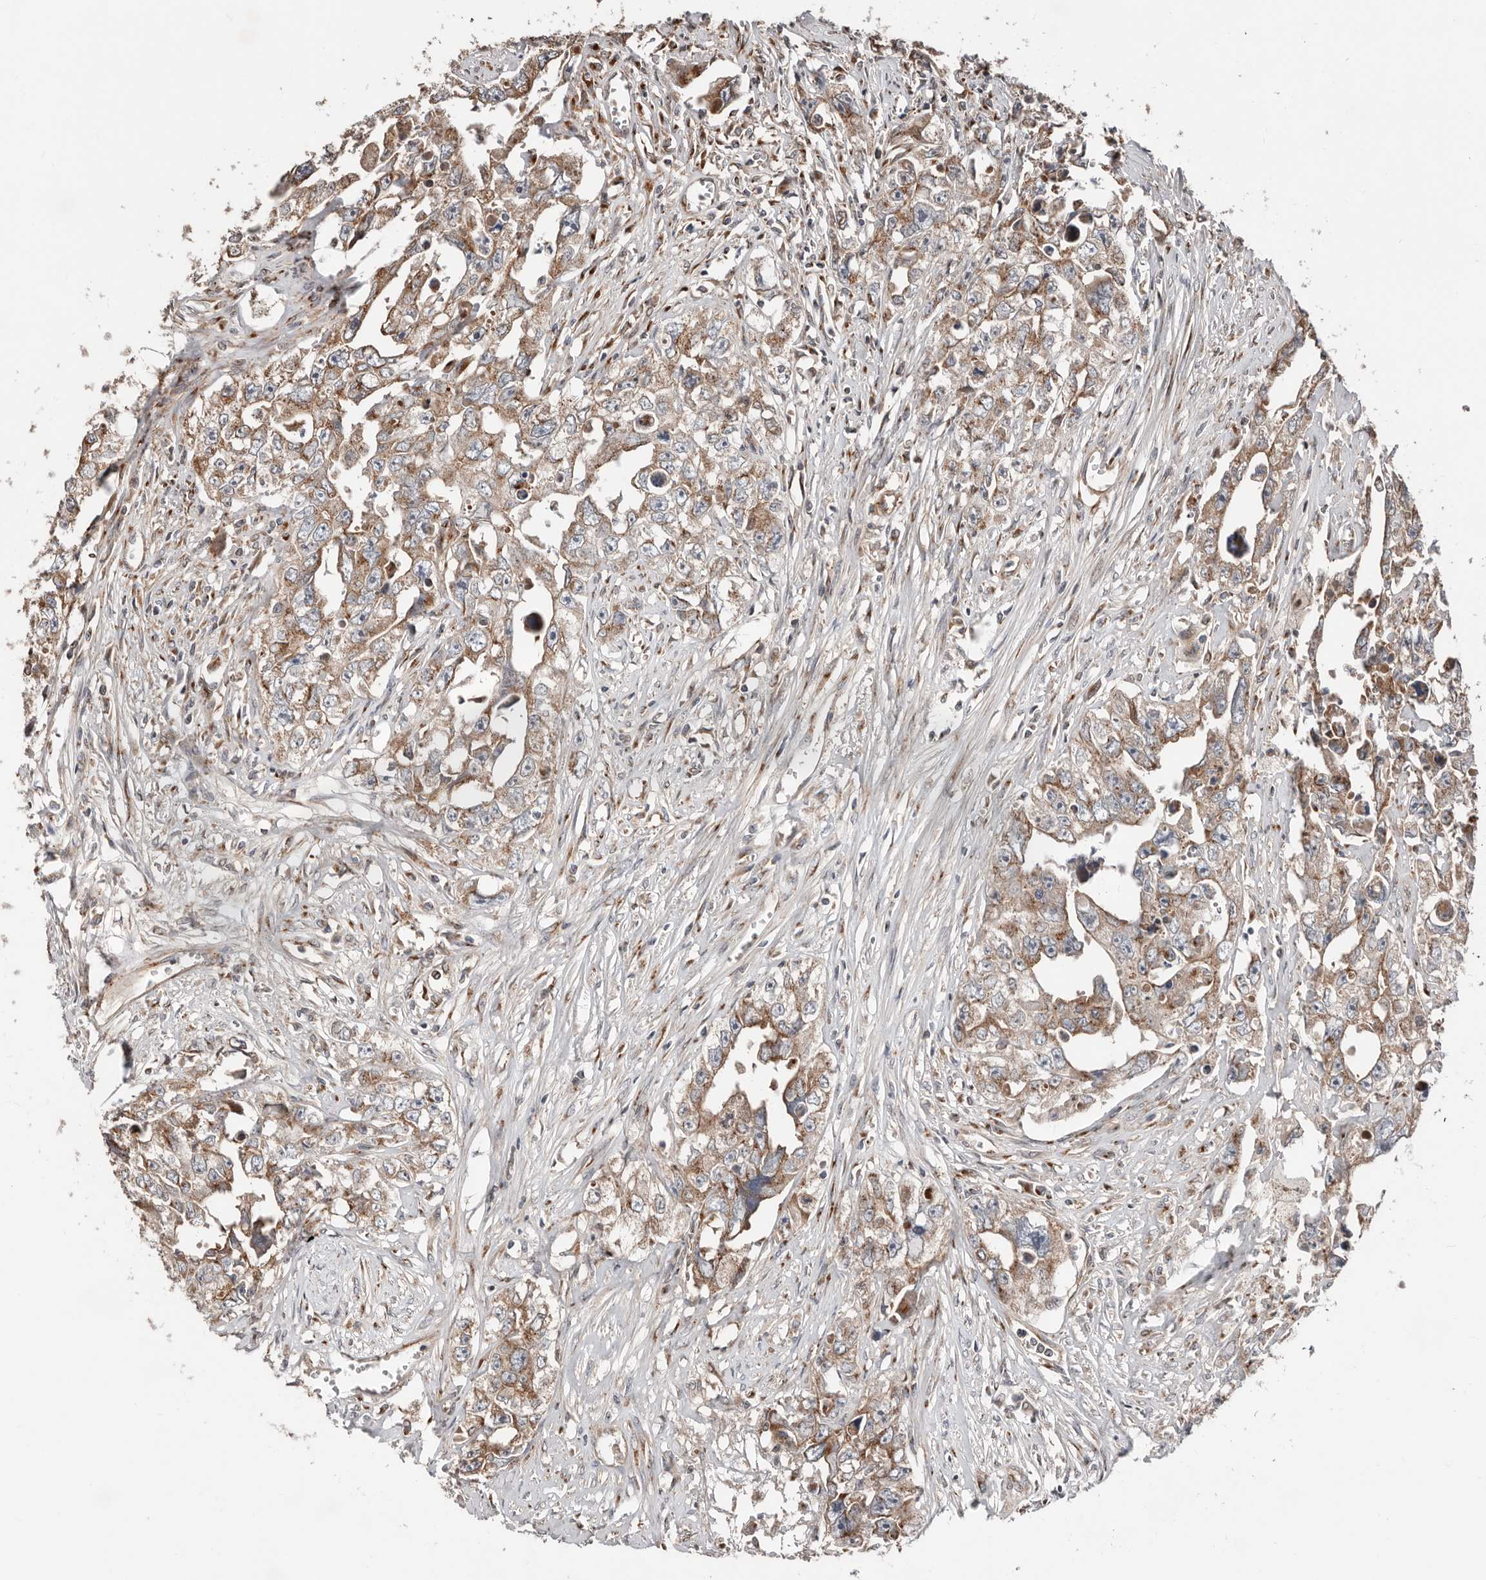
{"staining": {"intensity": "moderate", "quantity": ">75%", "location": "cytoplasmic/membranous"}, "tissue": "testis cancer", "cell_type": "Tumor cells", "image_type": "cancer", "snomed": [{"axis": "morphology", "description": "Seminoma, NOS"}, {"axis": "morphology", "description": "Carcinoma, Embryonal, NOS"}, {"axis": "topography", "description": "Testis"}], "caption": "Testis seminoma stained with DAB (3,3'-diaminobenzidine) IHC exhibits medium levels of moderate cytoplasmic/membranous expression in approximately >75% of tumor cells.", "gene": "COG1", "patient": {"sex": "male", "age": 43}}